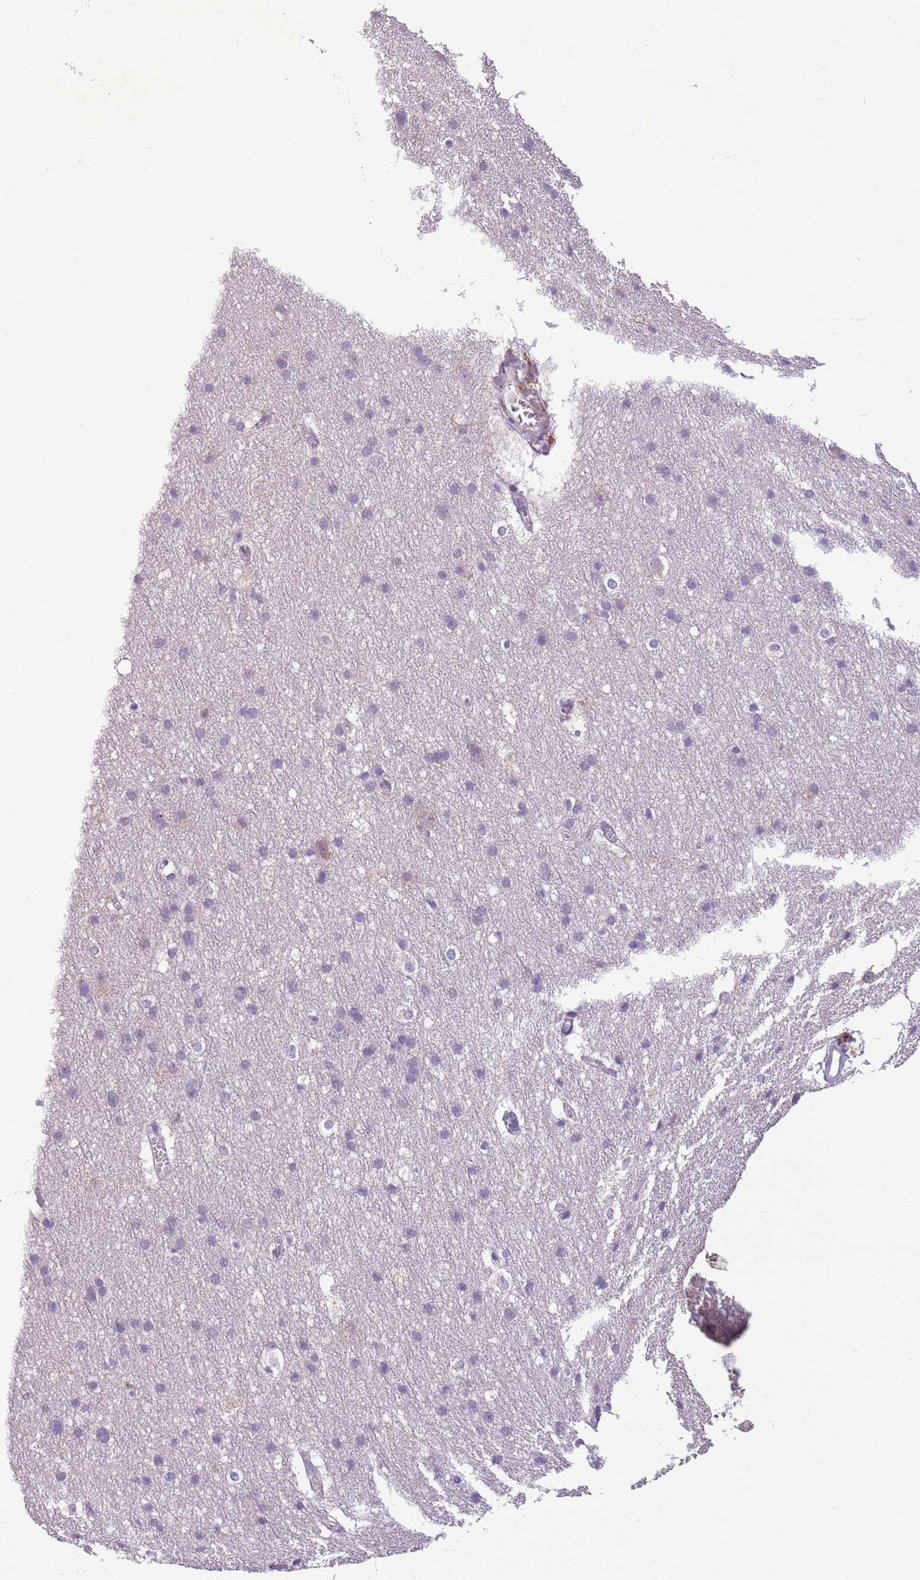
{"staining": {"intensity": "weak", "quantity": "<25%", "location": "cytoplasmic/membranous"}, "tissue": "cerebral cortex", "cell_type": "Endothelial cells", "image_type": "normal", "snomed": [{"axis": "morphology", "description": "Normal tissue, NOS"}, {"axis": "topography", "description": "Cerebral cortex"}], "caption": "Immunohistochemistry (IHC) of benign human cerebral cortex shows no expression in endothelial cells.", "gene": "ADCY7", "patient": {"sex": "male", "age": 54}}